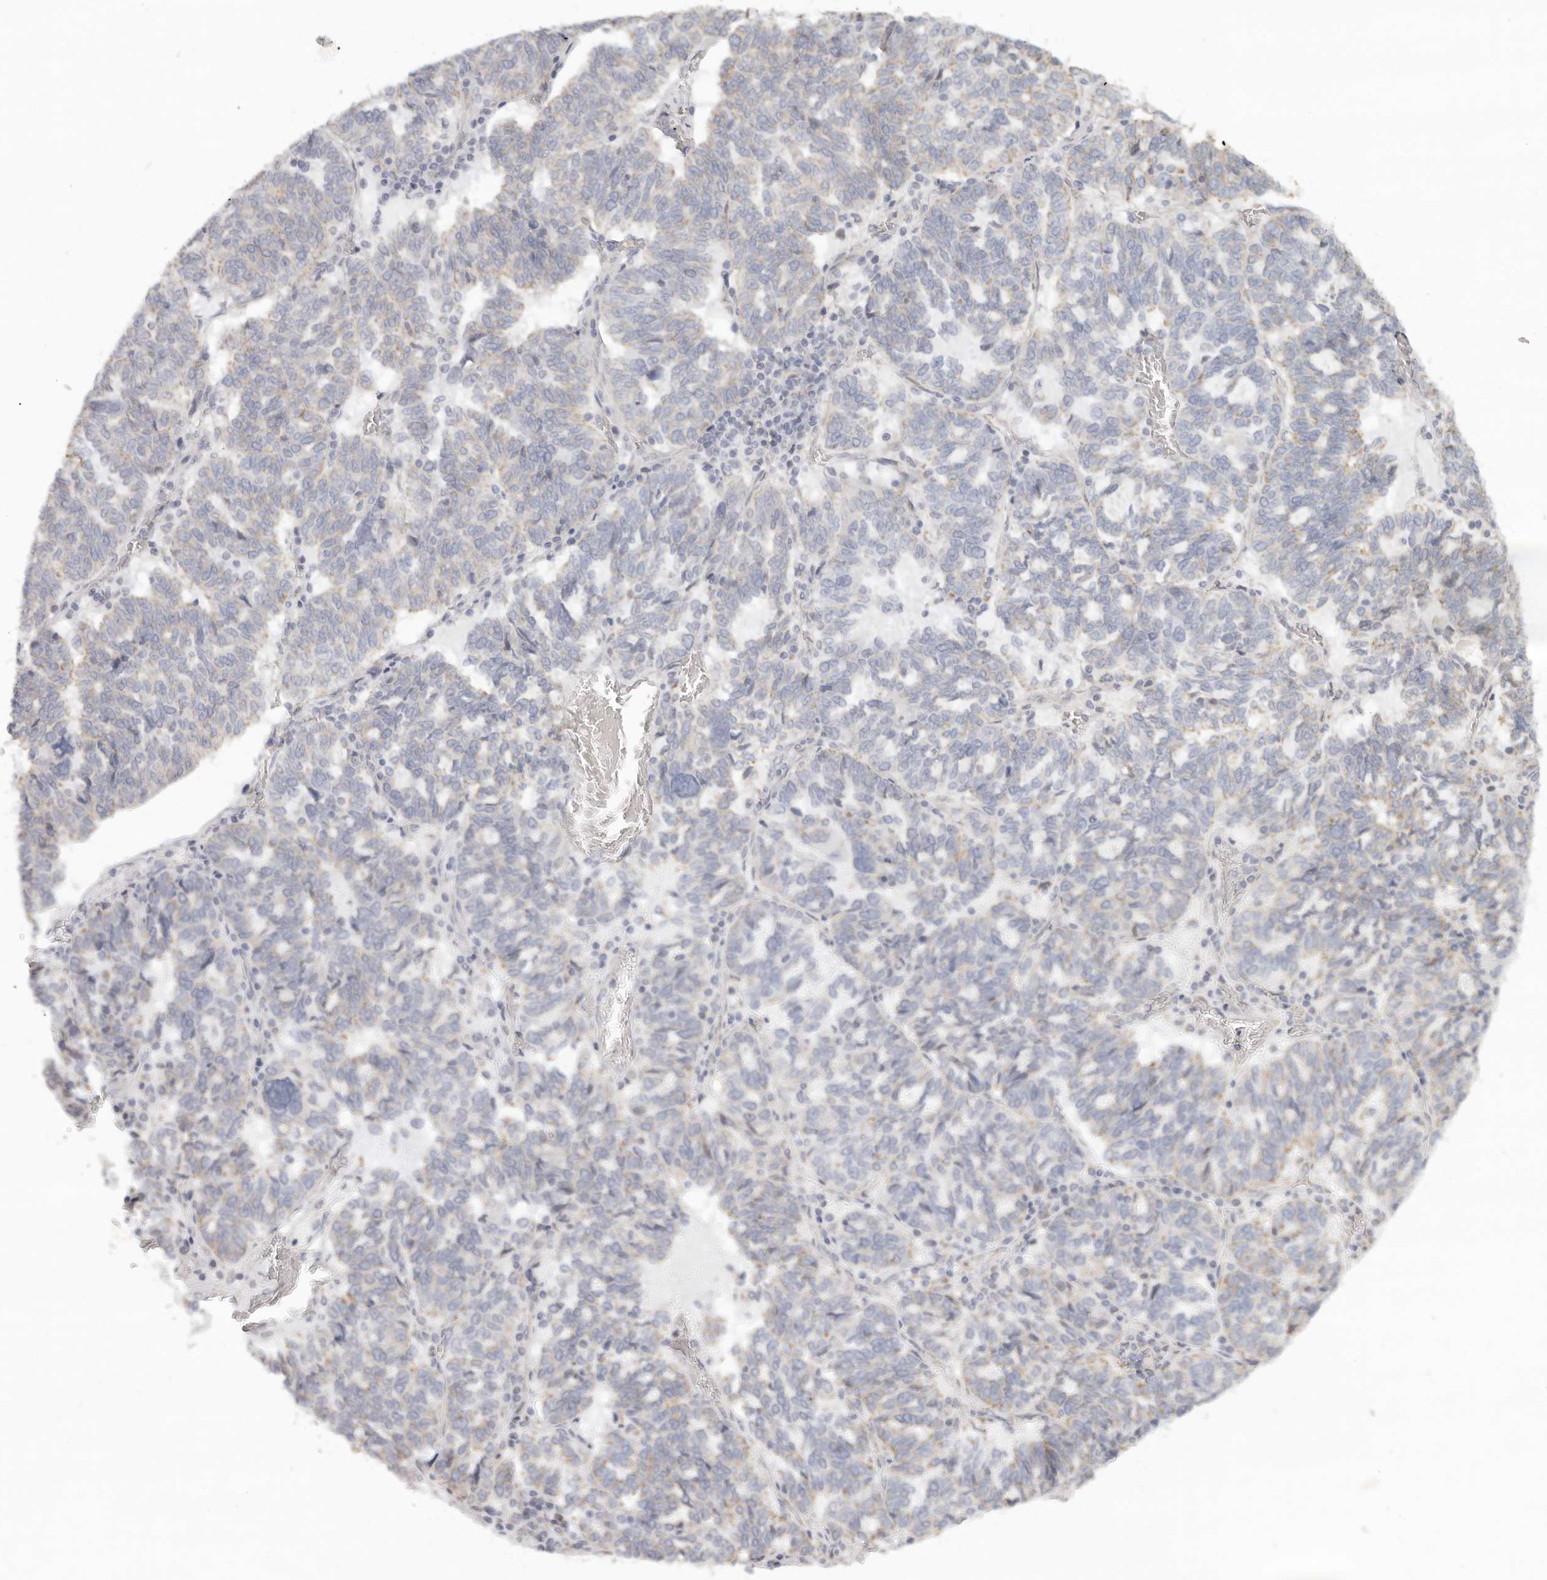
{"staining": {"intensity": "negative", "quantity": "none", "location": "none"}, "tissue": "ovarian cancer", "cell_type": "Tumor cells", "image_type": "cancer", "snomed": [{"axis": "morphology", "description": "Cystadenocarcinoma, serous, NOS"}, {"axis": "topography", "description": "Ovary"}], "caption": "Immunohistochemistry (IHC) image of neoplastic tissue: ovarian serous cystadenocarcinoma stained with DAB (3,3'-diaminobenzidine) exhibits no significant protein staining in tumor cells. Brightfield microscopy of immunohistochemistry stained with DAB (3,3'-diaminobenzidine) (brown) and hematoxylin (blue), captured at high magnification.", "gene": "KDF1", "patient": {"sex": "female", "age": 59}}